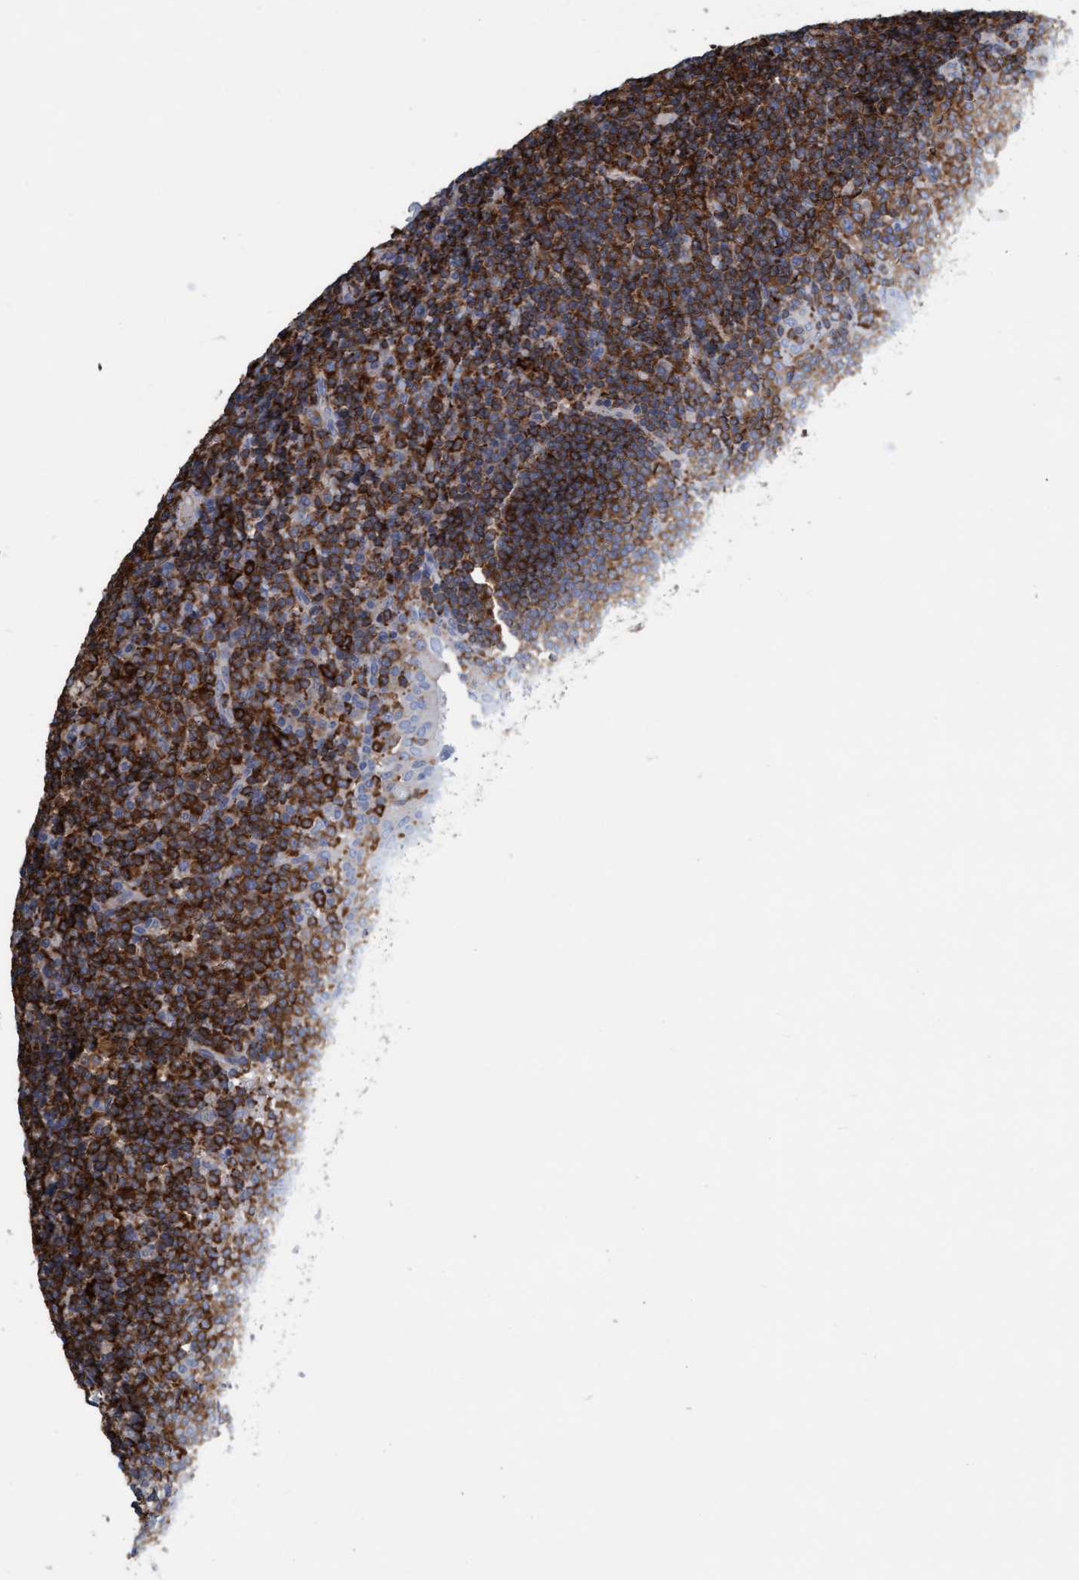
{"staining": {"intensity": "strong", "quantity": ">75%", "location": "cytoplasmic/membranous"}, "tissue": "tonsil", "cell_type": "Germinal center cells", "image_type": "normal", "snomed": [{"axis": "morphology", "description": "Normal tissue, NOS"}, {"axis": "topography", "description": "Tonsil"}], "caption": "Germinal center cells show high levels of strong cytoplasmic/membranous expression in approximately >75% of cells in unremarkable human tonsil.", "gene": "FNBP1", "patient": {"sex": "female", "age": 40}}